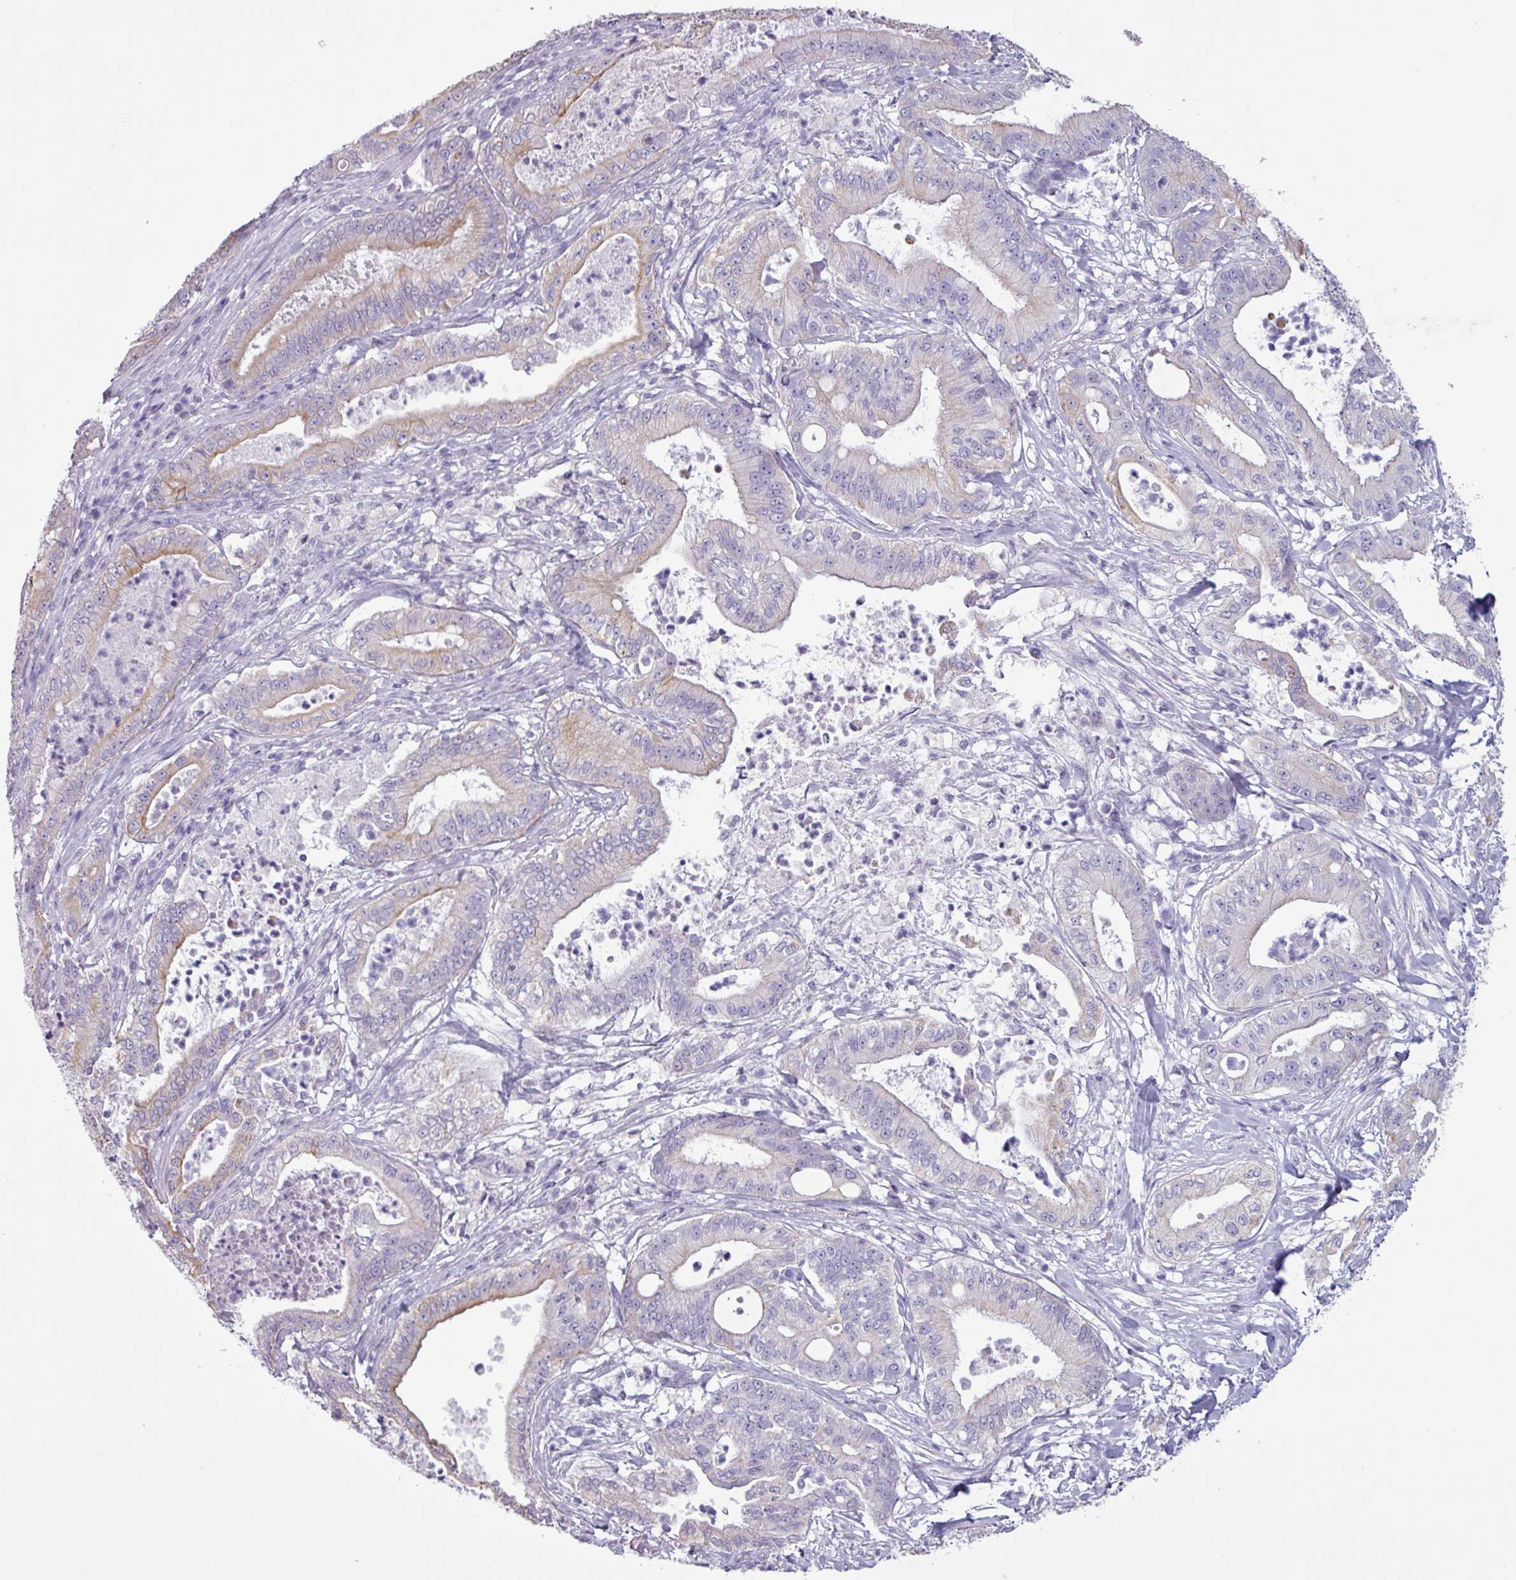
{"staining": {"intensity": "moderate", "quantity": "<25%", "location": "cytoplasmic/membranous"}, "tissue": "pancreatic cancer", "cell_type": "Tumor cells", "image_type": "cancer", "snomed": [{"axis": "morphology", "description": "Adenocarcinoma, NOS"}, {"axis": "topography", "description": "Pancreas"}], "caption": "Immunohistochemistry staining of pancreatic adenocarcinoma, which demonstrates low levels of moderate cytoplasmic/membranous positivity in approximately <25% of tumor cells indicating moderate cytoplasmic/membranous protein positivity. The staining was performed using DAB (3,3'-diaminobenzidine) (brown) for protein detection and nuclei were counterstained in hematoxylin (blue).", "gene": "CAMK1", "patient": {"sex": "male", "age": 71}}